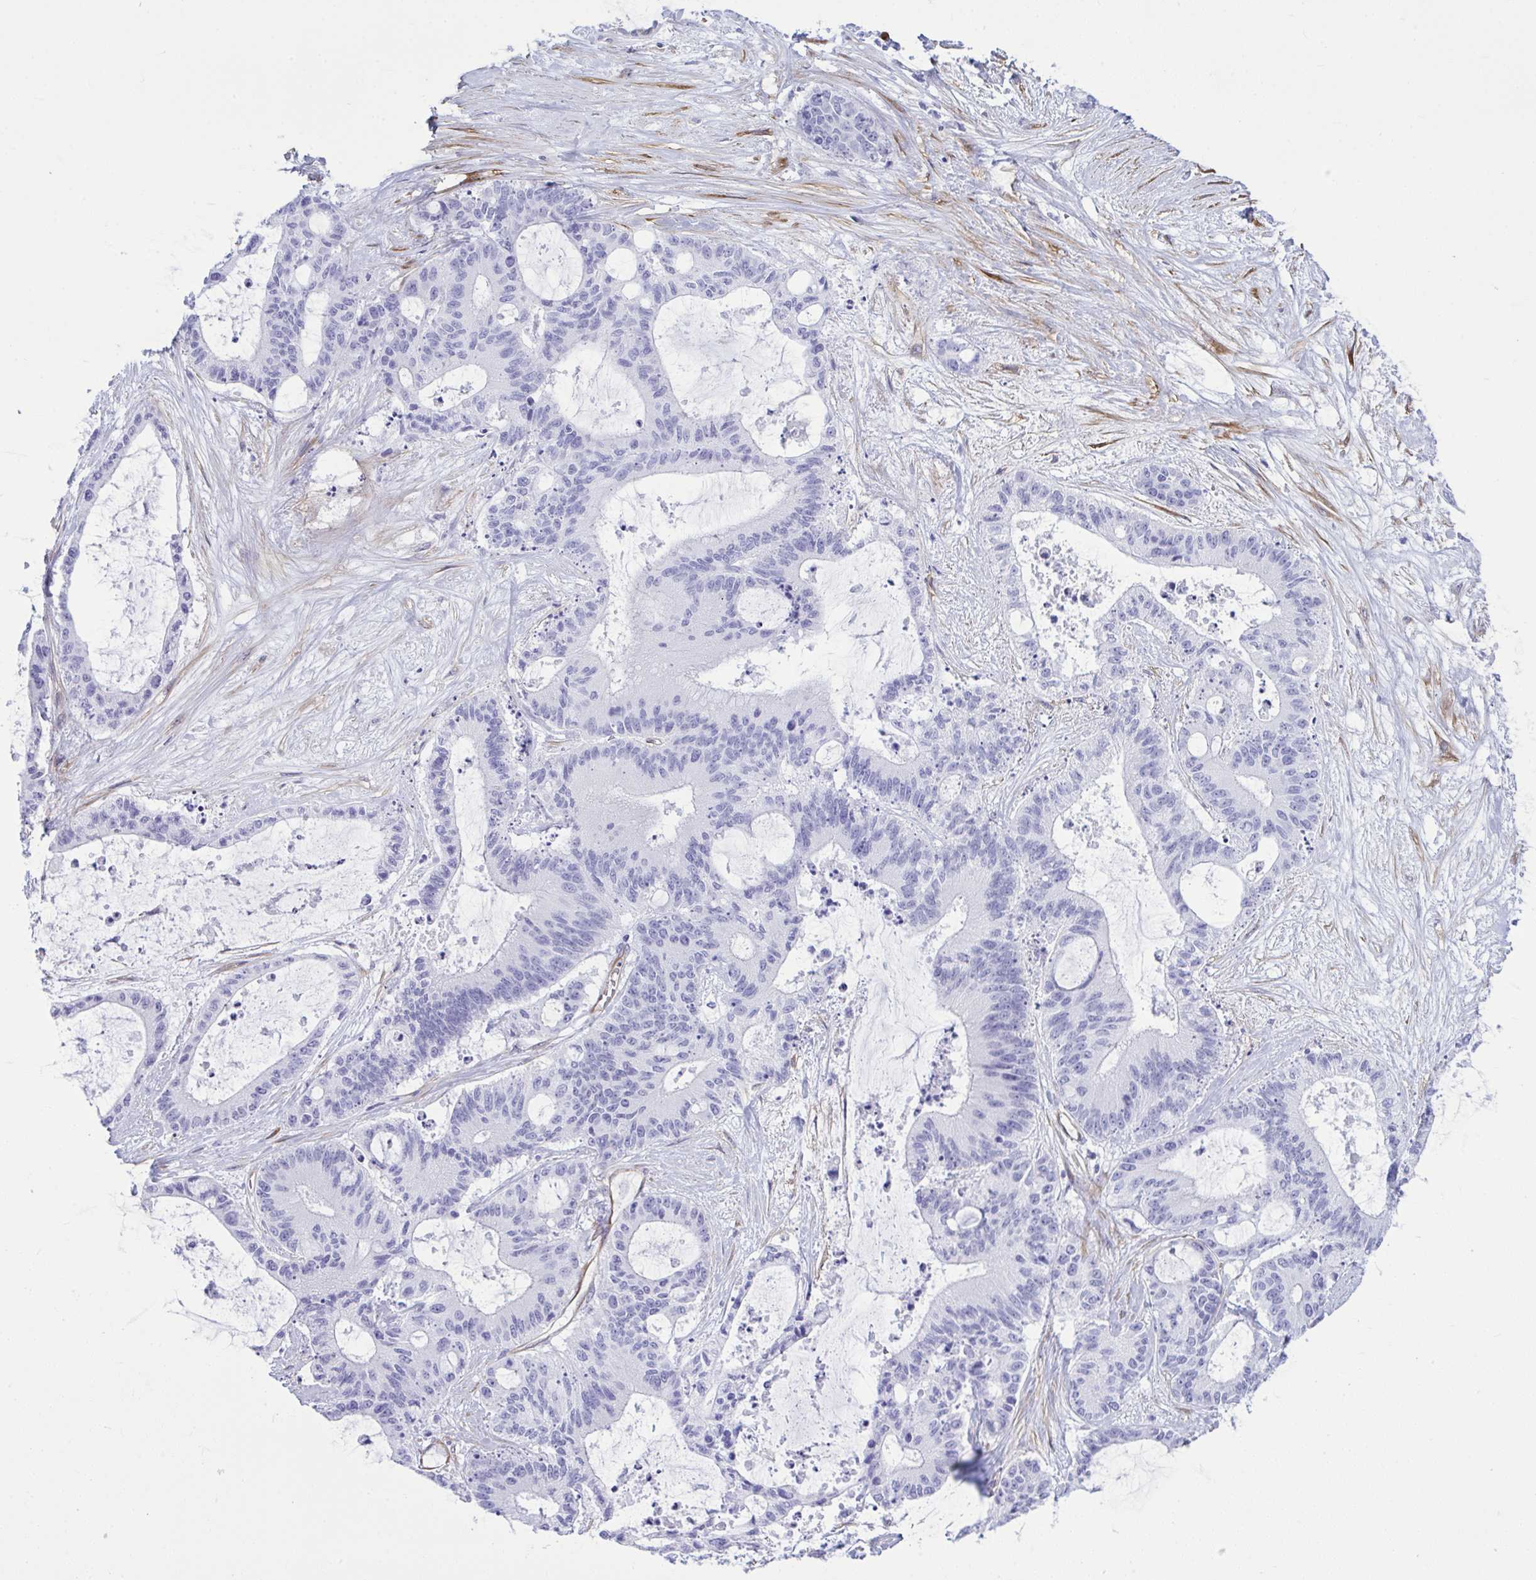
{"staining": {"intensity": "negative", "quantity": "none", "location": "none"}, "tissue": "liver cancer", "cell_type": "Tumor cells", "image_type": "cancer", "snomed": [{"axis": "morphology", "description": "Normal tissue, NOS"}, {"axis": "morphology", "description": "Cholangiocarcinoma"}, {"axis": "topography", "description": "Liver"}, {"axis": "topography", "description": "Peripheral nerve tissue"}], "caption": "The immunohistochemistry photomicrograph has no significant positivity in tumor cells of cholangiocarcinoma (liver) tissue.", "gene": "LIMS2", "patient": {"sex": "female", "age": 73}}